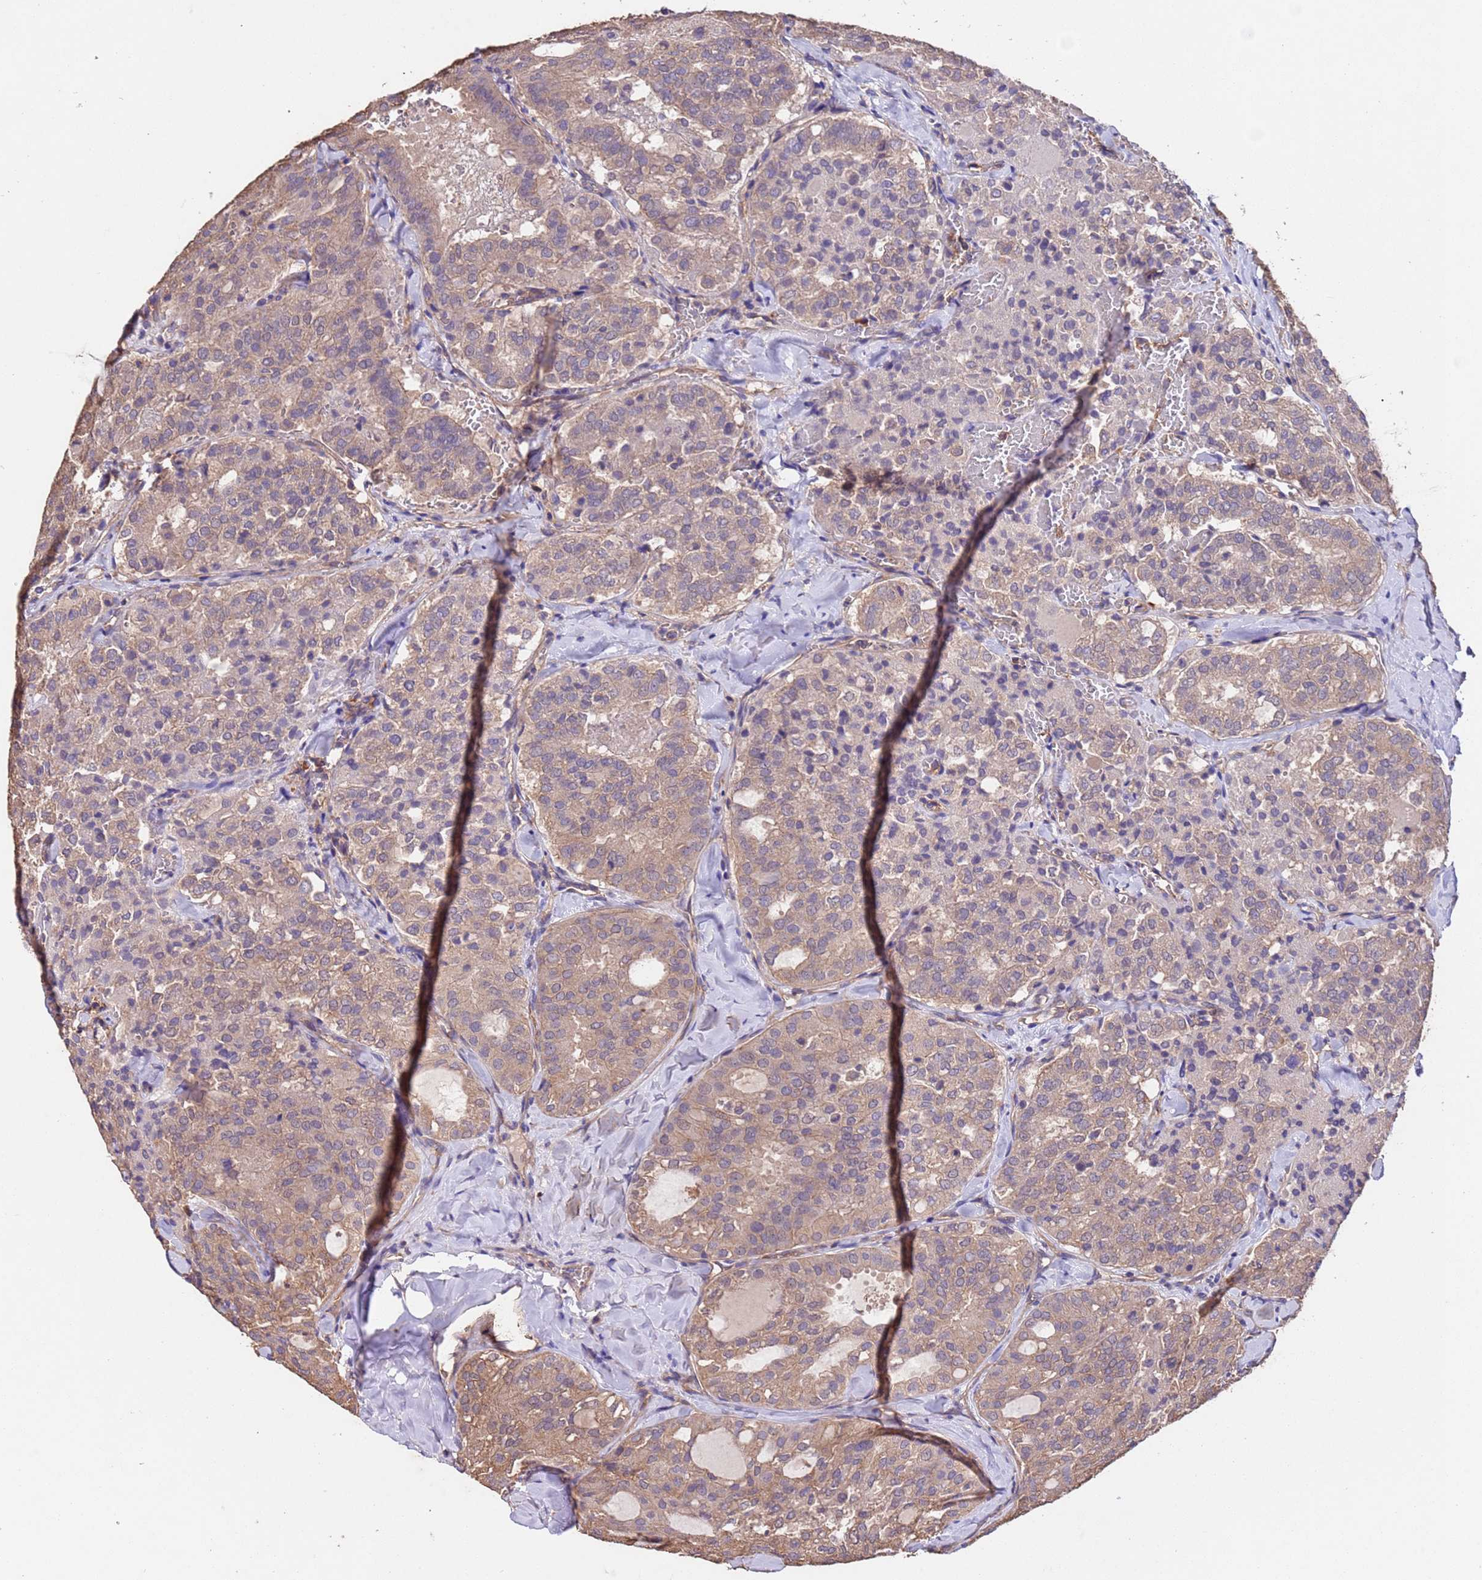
{"staining": {"intensity": "weak", "quantity": "25%-75%", "location": "cytoplasmic/membranous"}, "tissue": "thyroid cancer", "cell_type": "Tumor cells", "image_type": "cancer", "snomed": [{"axis": "morphology", "description": "Follicular adenoma carcinoma, NOS"}, {"axis": "topography", "description": "Thyroid gland"}], "caption": "This histopathology image demonstrates immunohistochemistry staining of human thyroid cancer, with low weak cytoplasmic/membranous expression in approximately 25%-75% of tumor cells.", "gene": "MTX3", "patient": {"sex": "male", "age": 75}}